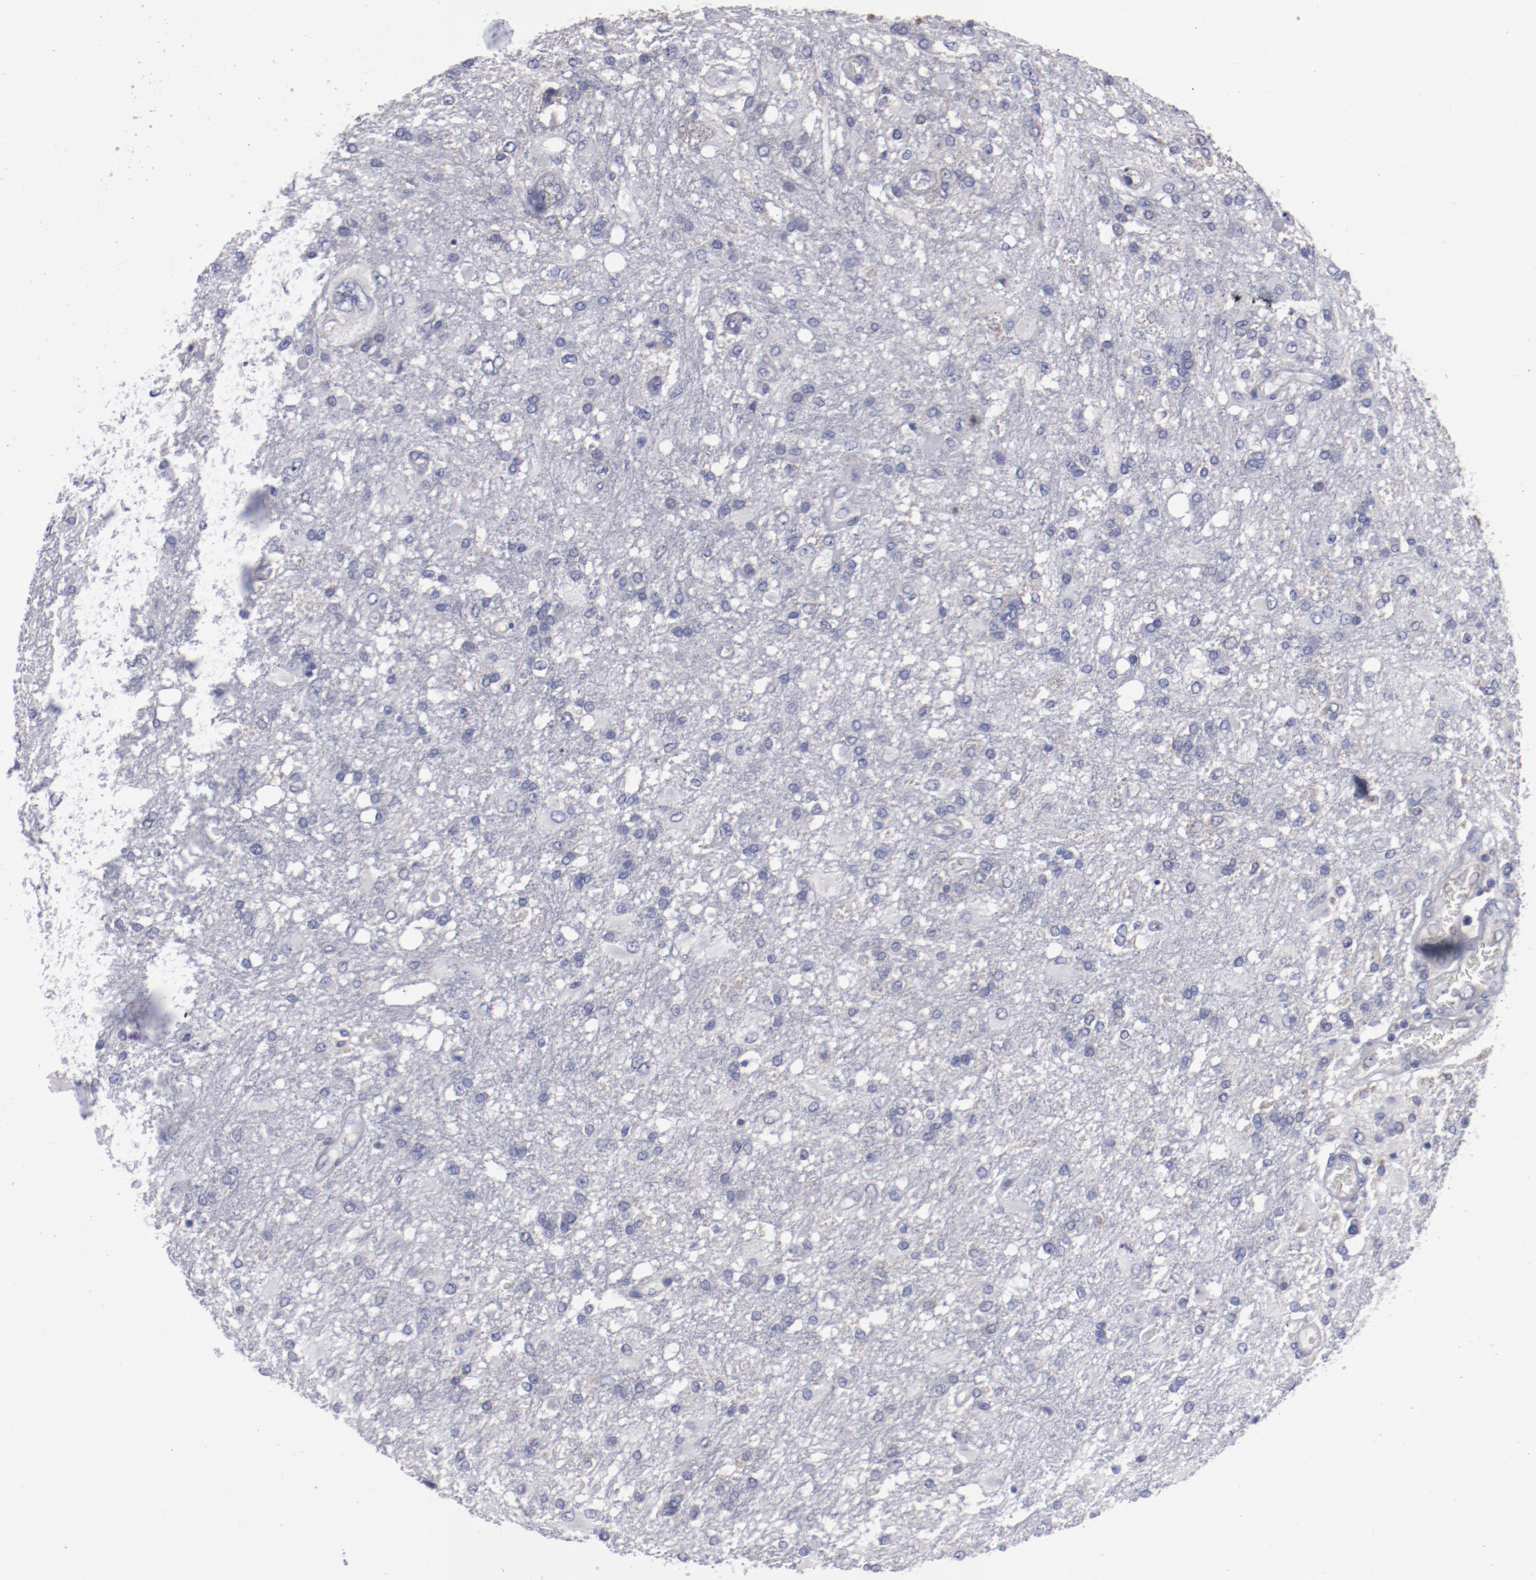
{"staining": {"intensity": "negative", "quantity": "none", "location": "none"}, "tissue": "glioma", "cell_type": "Tumor cells", "image_type": "cancer", "snomed": [{"axis": "morphology", "description": "Glioma, malignant, High grade"}, {"axis": "topography", "description": "Cerebral cortex"}], "caption": "An immunohistochemistry micrograph of glioma is shown. There is no staining in tumor cells of glioma. (Immunohistochemistry, brightfield microscopy, high magnification).", "gene": "FGR", "patient": {"sex": "male", "age": 79}}